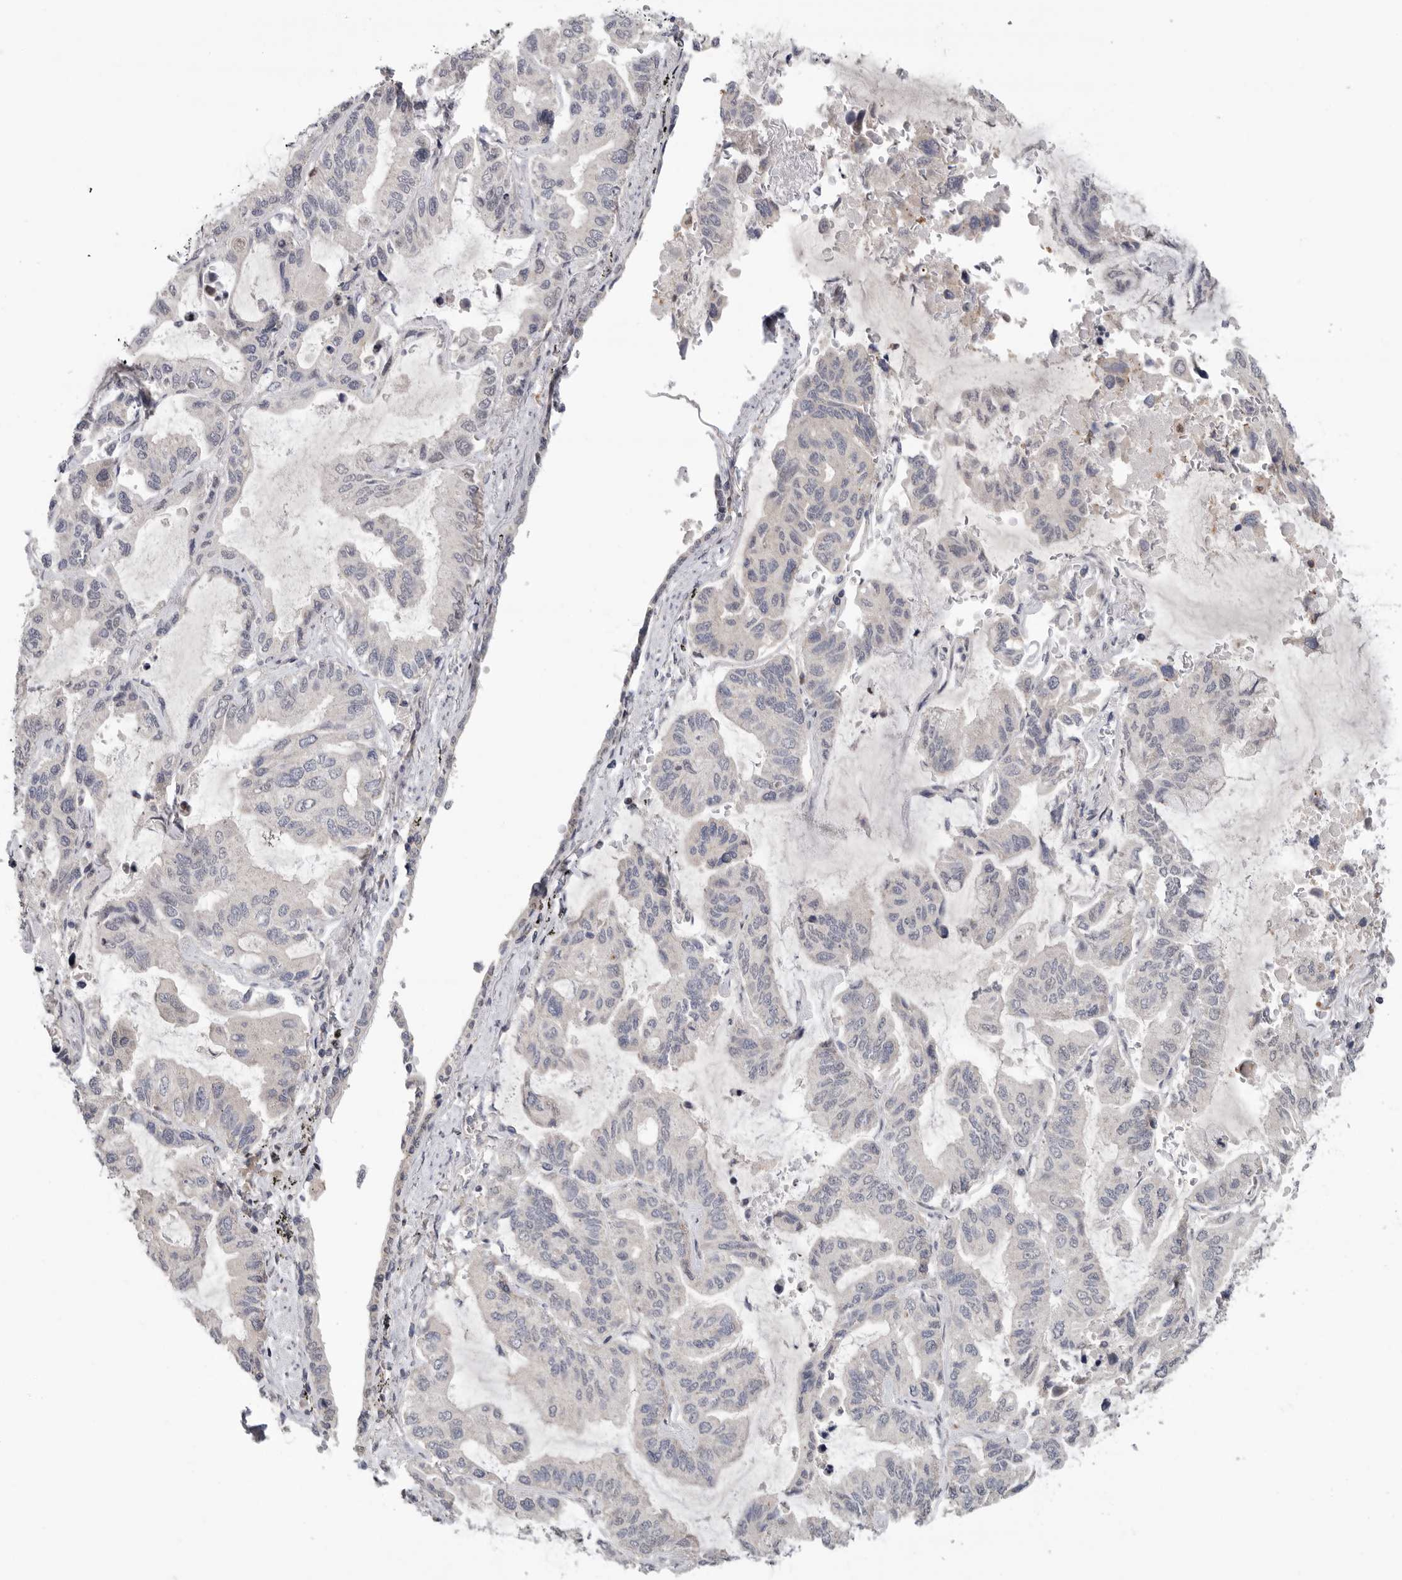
{"staining": {"intensity": "negative", "quantity": "none", "location": "none"}, "tissue": "lung cancer", "cell_type": "Tumor cells", "image_type": "cancer", "snomed": [{"axis": "morphology", "description": "Adenocarcinoma, NOS"}, {"axis": "topography", "description": "Lung"}], "caption": "This is a photomicrograph of IHC staining of adenocarcinoma (lung), which shows no expression in tumor cells.", "gene": "KLK5", "patient": {"sex": "male", "age": 64}}